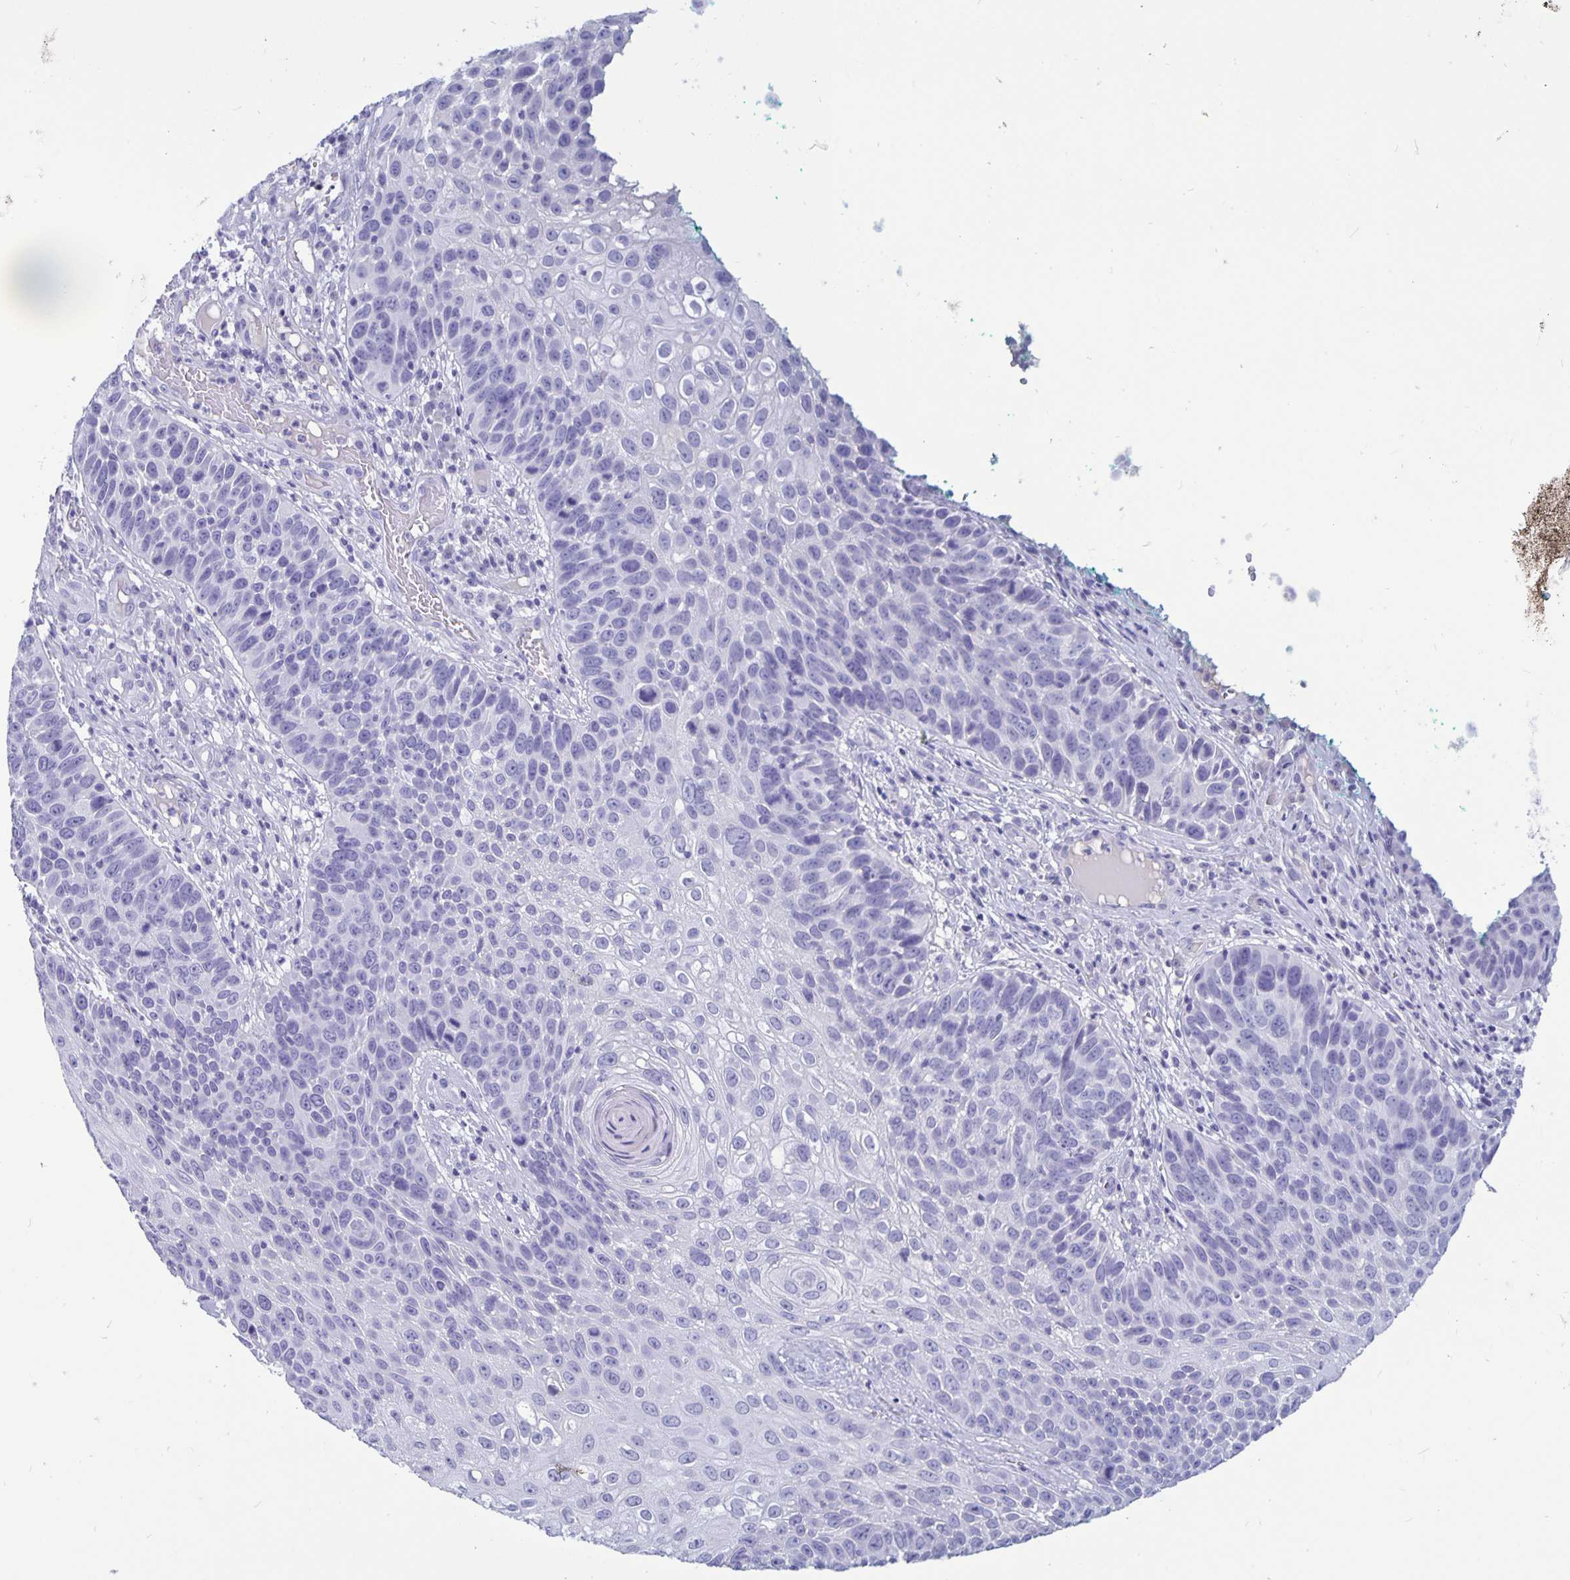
{"staining": {"intensity": "negative", "quantity": "none", "location": "none"}, "tissue": "skin cancer", "cell_type": "Tumor cells", "image_type": "cancer", "snomed": [{"axis": "morphology", "description": "Squamous cell carcinoma, NOS"}, {"axis": "topography", "description": "Skin"}], "caption": "DAB (3,3'-diaminobenzidine) immunohistochemical staining of skin squamous cell carcinoma exhibits no significant expression in tumor cells.", "gene": "BPIFA3", "patient": {"sex": "male", "age": 92}}